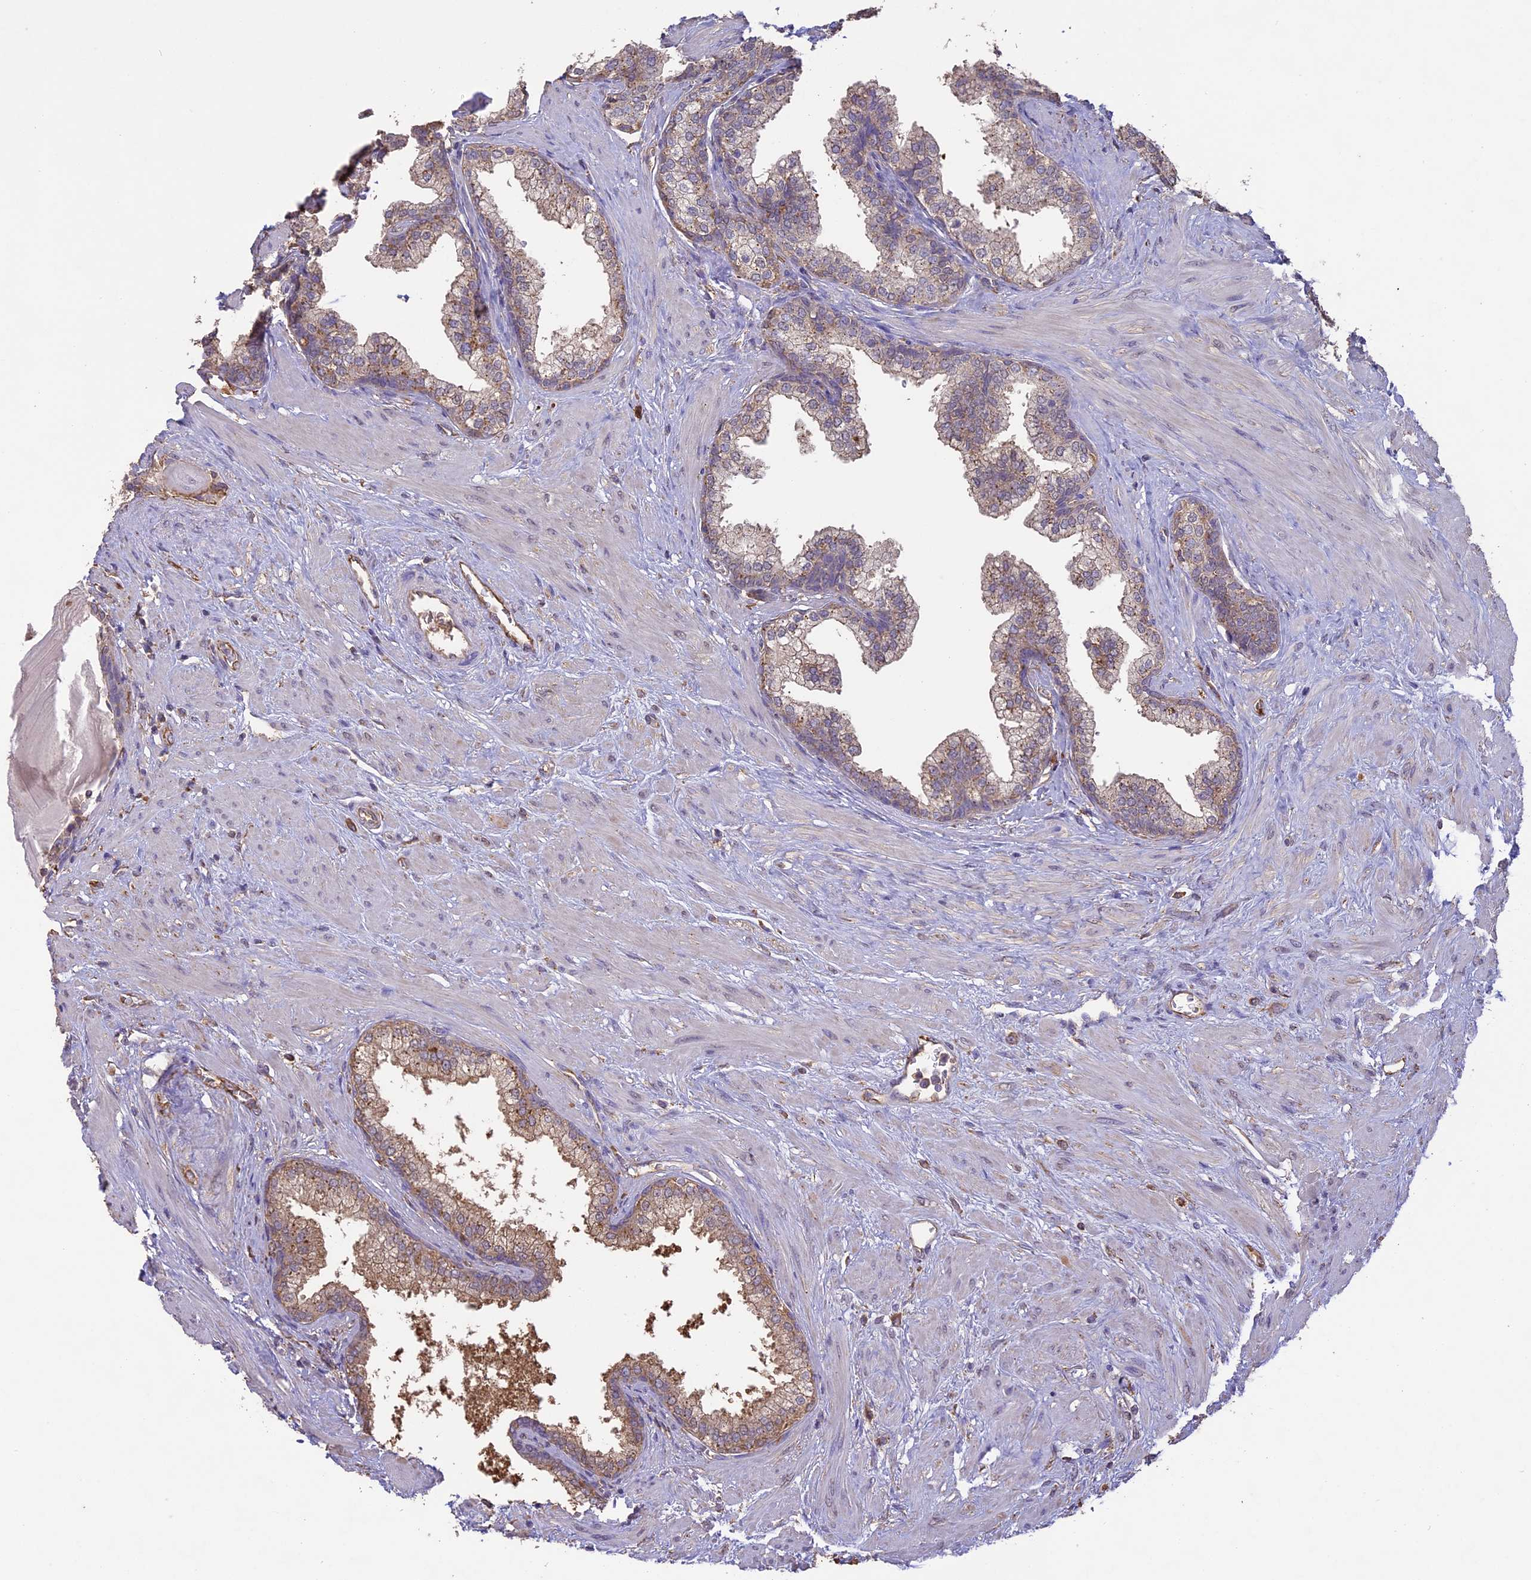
{"staining": {"intensity": "weak", "quantity": "25%-75%", "location": "cytoplasmic/membranous"}, "tissue": "prostate", "cell_type": "Glandular cells", "image_type": "normal", "snomed": [{"axis": "morphology", "description": "Normal tissue, NOS"}, {"axis": "topography", "description": "Prostate"}], "caption": "An immunohistochemistry (IHC) histopathology image of benign tissue is shown. Protein staining in brown shows weak cytoplasmic/membranous positivity in prostate within glandular cells.", "gene": "ARHGAP19", "patient": {"sex": "male", "age": 57}}